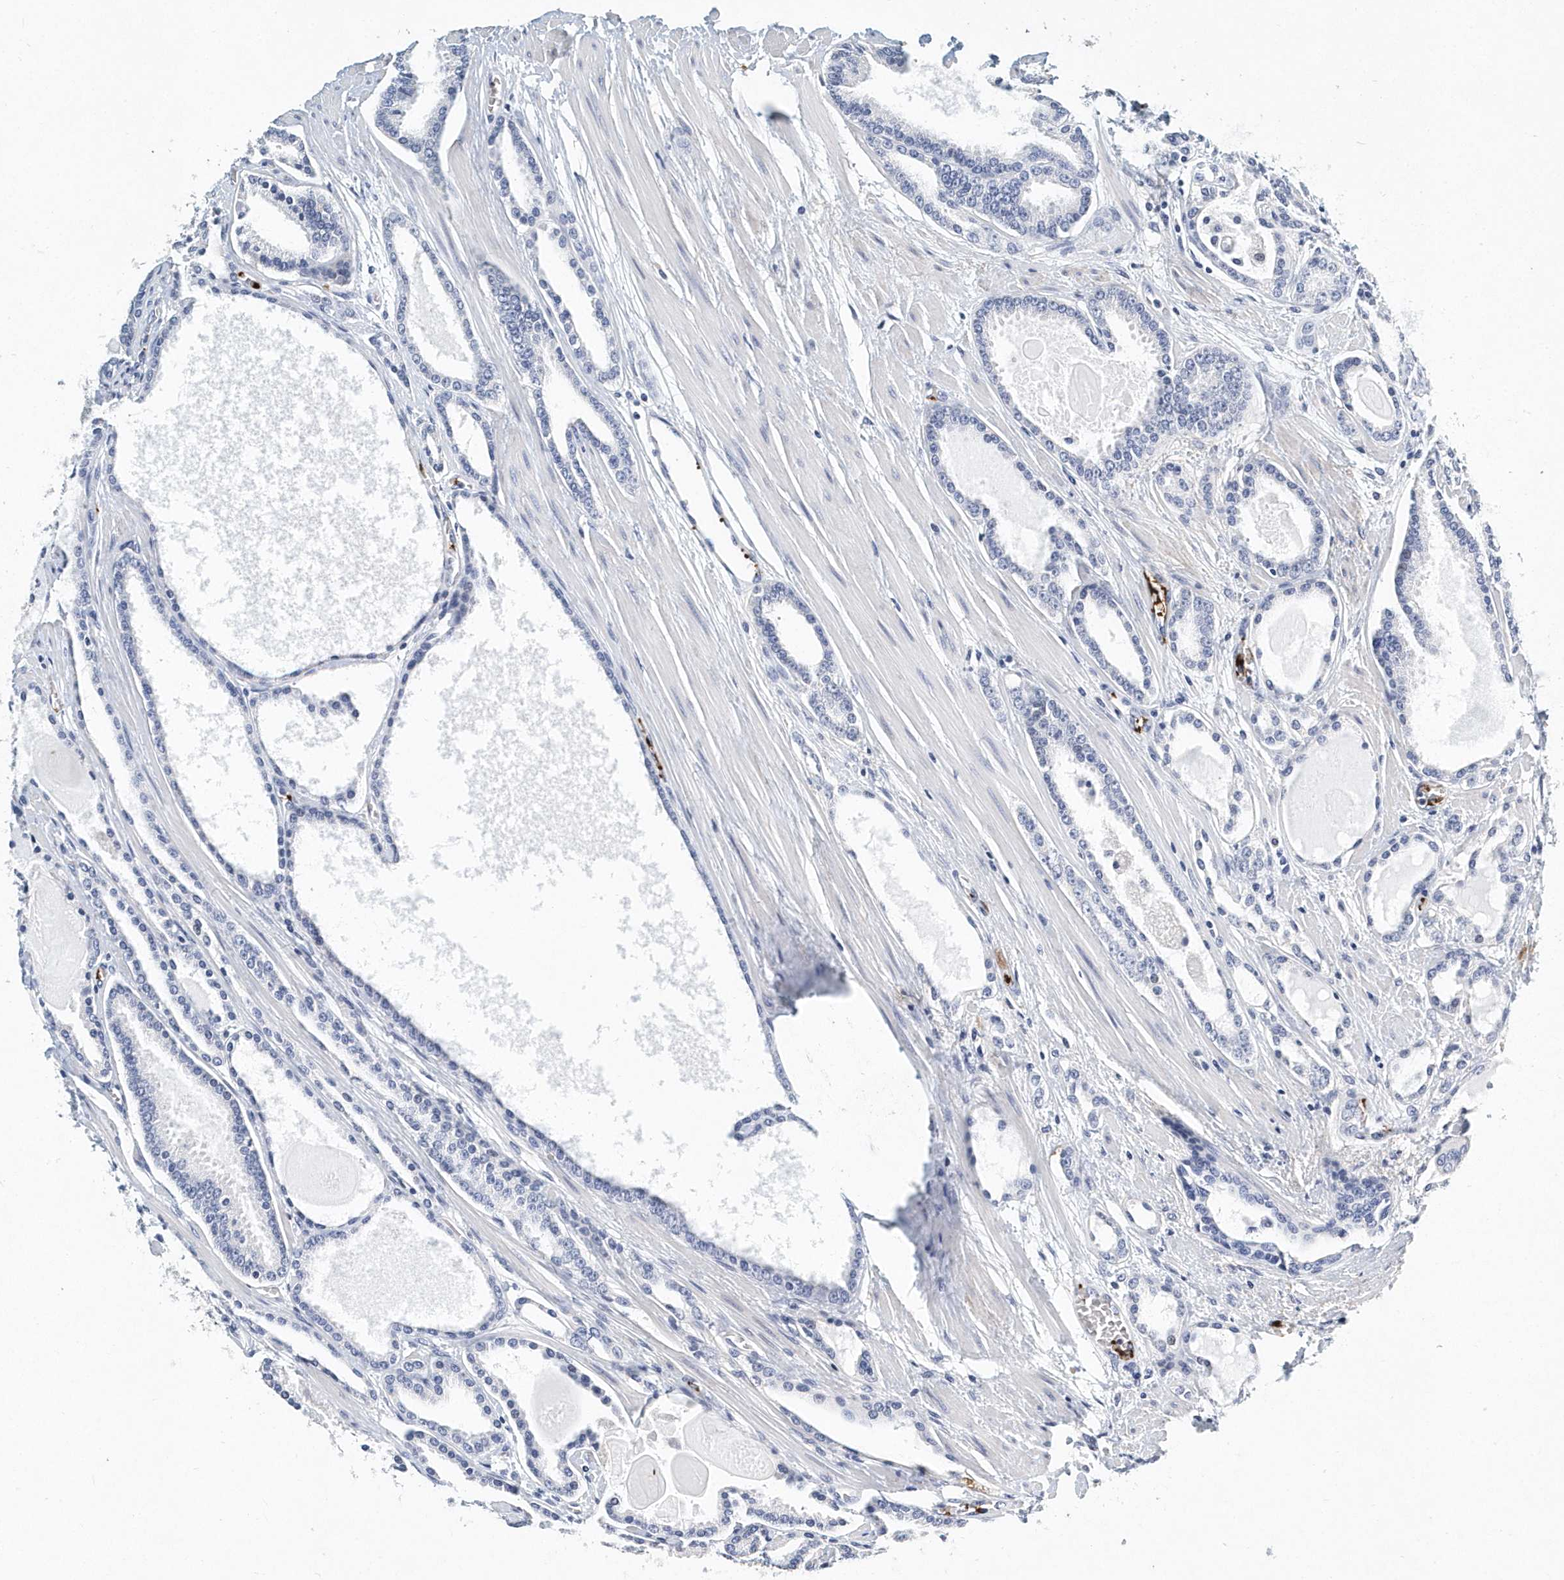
{"staining": {"intensity": "negative", "quantity": "none", "location": "none"}, "tissue": "prostate cancer", "cell_type": "Tumor cells", "image_type": "cancer", "snomed": [{"axis": "morphology", "description": "Adenocarcinoma, High grade"}, {"axis": "topography", "description": "Prostate"}], "caption": "There is no significant expression in tumor cells of prostate cancer.", "gene": "ITGA2B", "patient": {"sex": "male", "age": 60}}